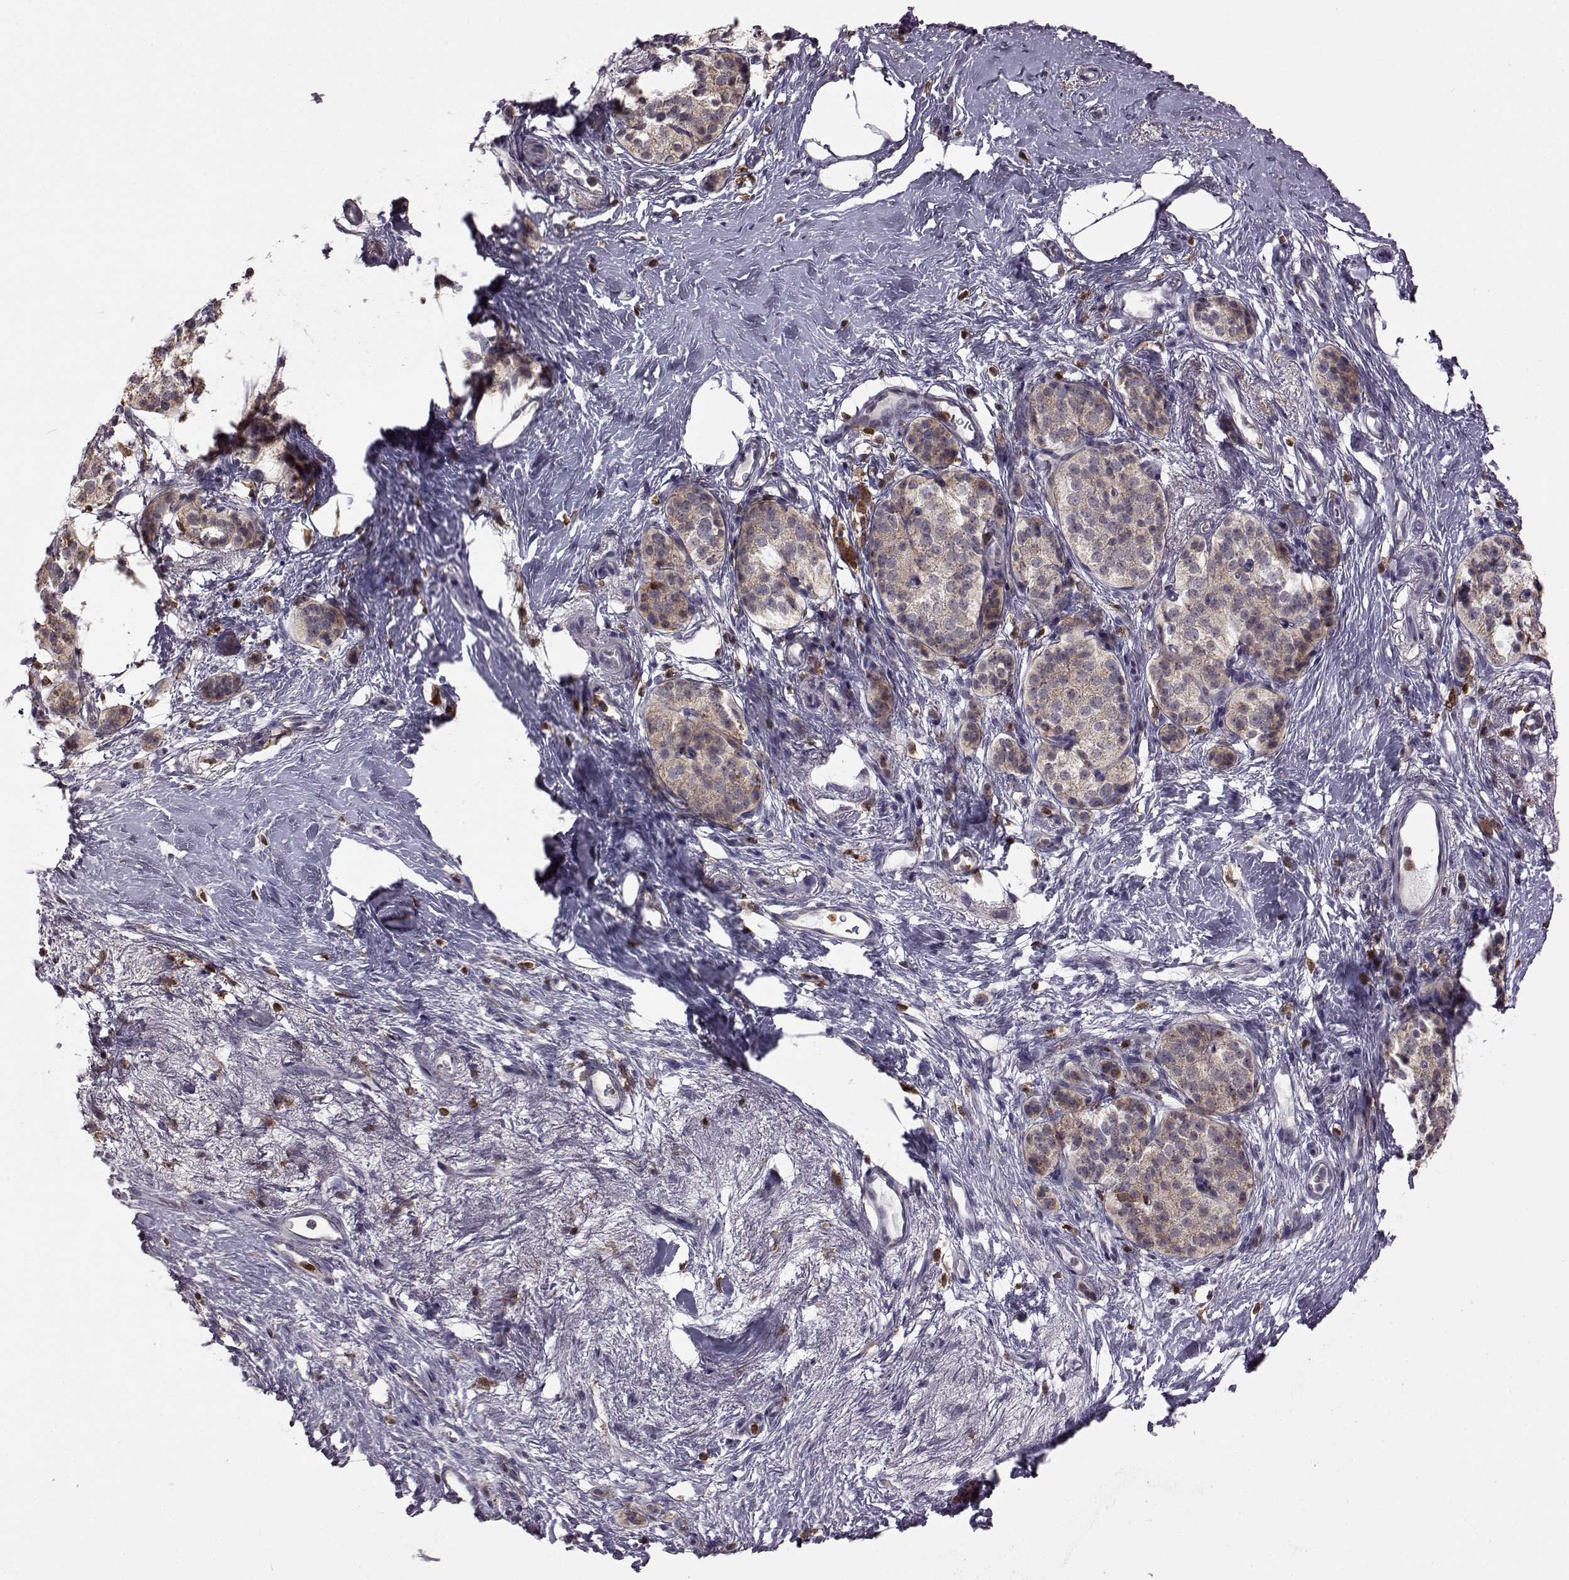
{"staining": {"intensity": "negative", "quantity": "none", "location": "none"}, "tissue": "pancreatic cancer", "cell_type": "Tumor cells", "image_type": "cancer", "snomed": [{"axis": "morphology", "description": "Adenocarcinoma, NOS"}, {"axis": "topography", "description": "Pancreas"}], "caption": "There is no significant staining in tumor cells of pancreatic adenocarcinoma.", "gene": "DOK2", "patient": {"sex": "female", "age": 72}}